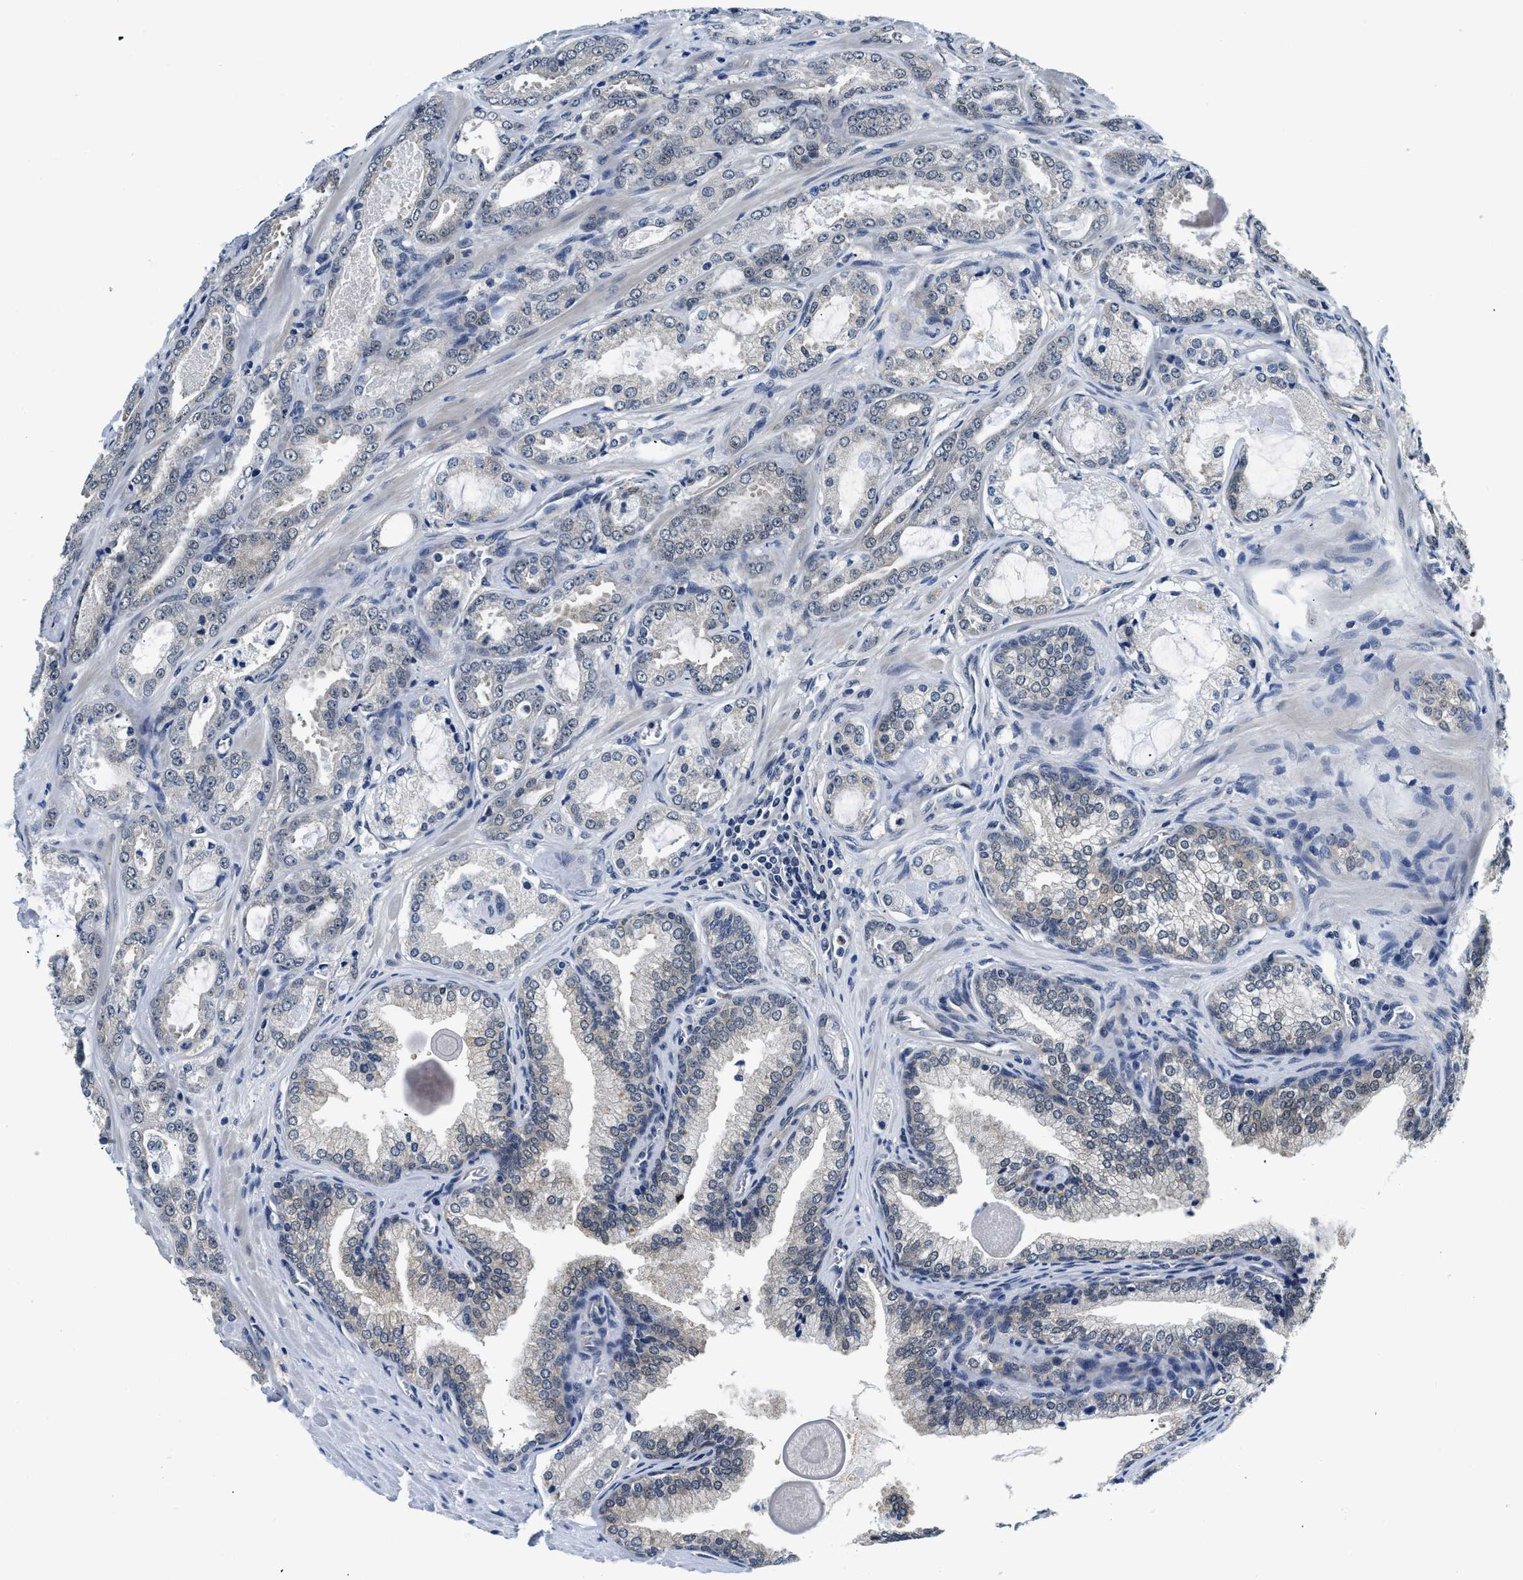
{"staining": {"intensity": "weak", "quantity": "<25%", "location": "cytoplasmic/membranous"}, "tissue": "prostate cancer", "cell_type": "Tumor cells", "image_type": "cancer", "snomed": [{"axis": "morphology", "description": "Adenocarcinoma, High grade"}, {"axis": "topography", "description": "Prostate"}], "caption": "High magnification brightfield microscopy of high-grade adenocarcinoma (prostate) stained with DAB (3,3'-diaminobenzidine) (brown) and counterstained with hematoxylin (blue): tumor cells show no significant staining. (Immunohistochemistry (ihc), brightfield microscopy, high magnification).", "gene": "SMAD4", "patient": {"sex": "male", "age": 65}}